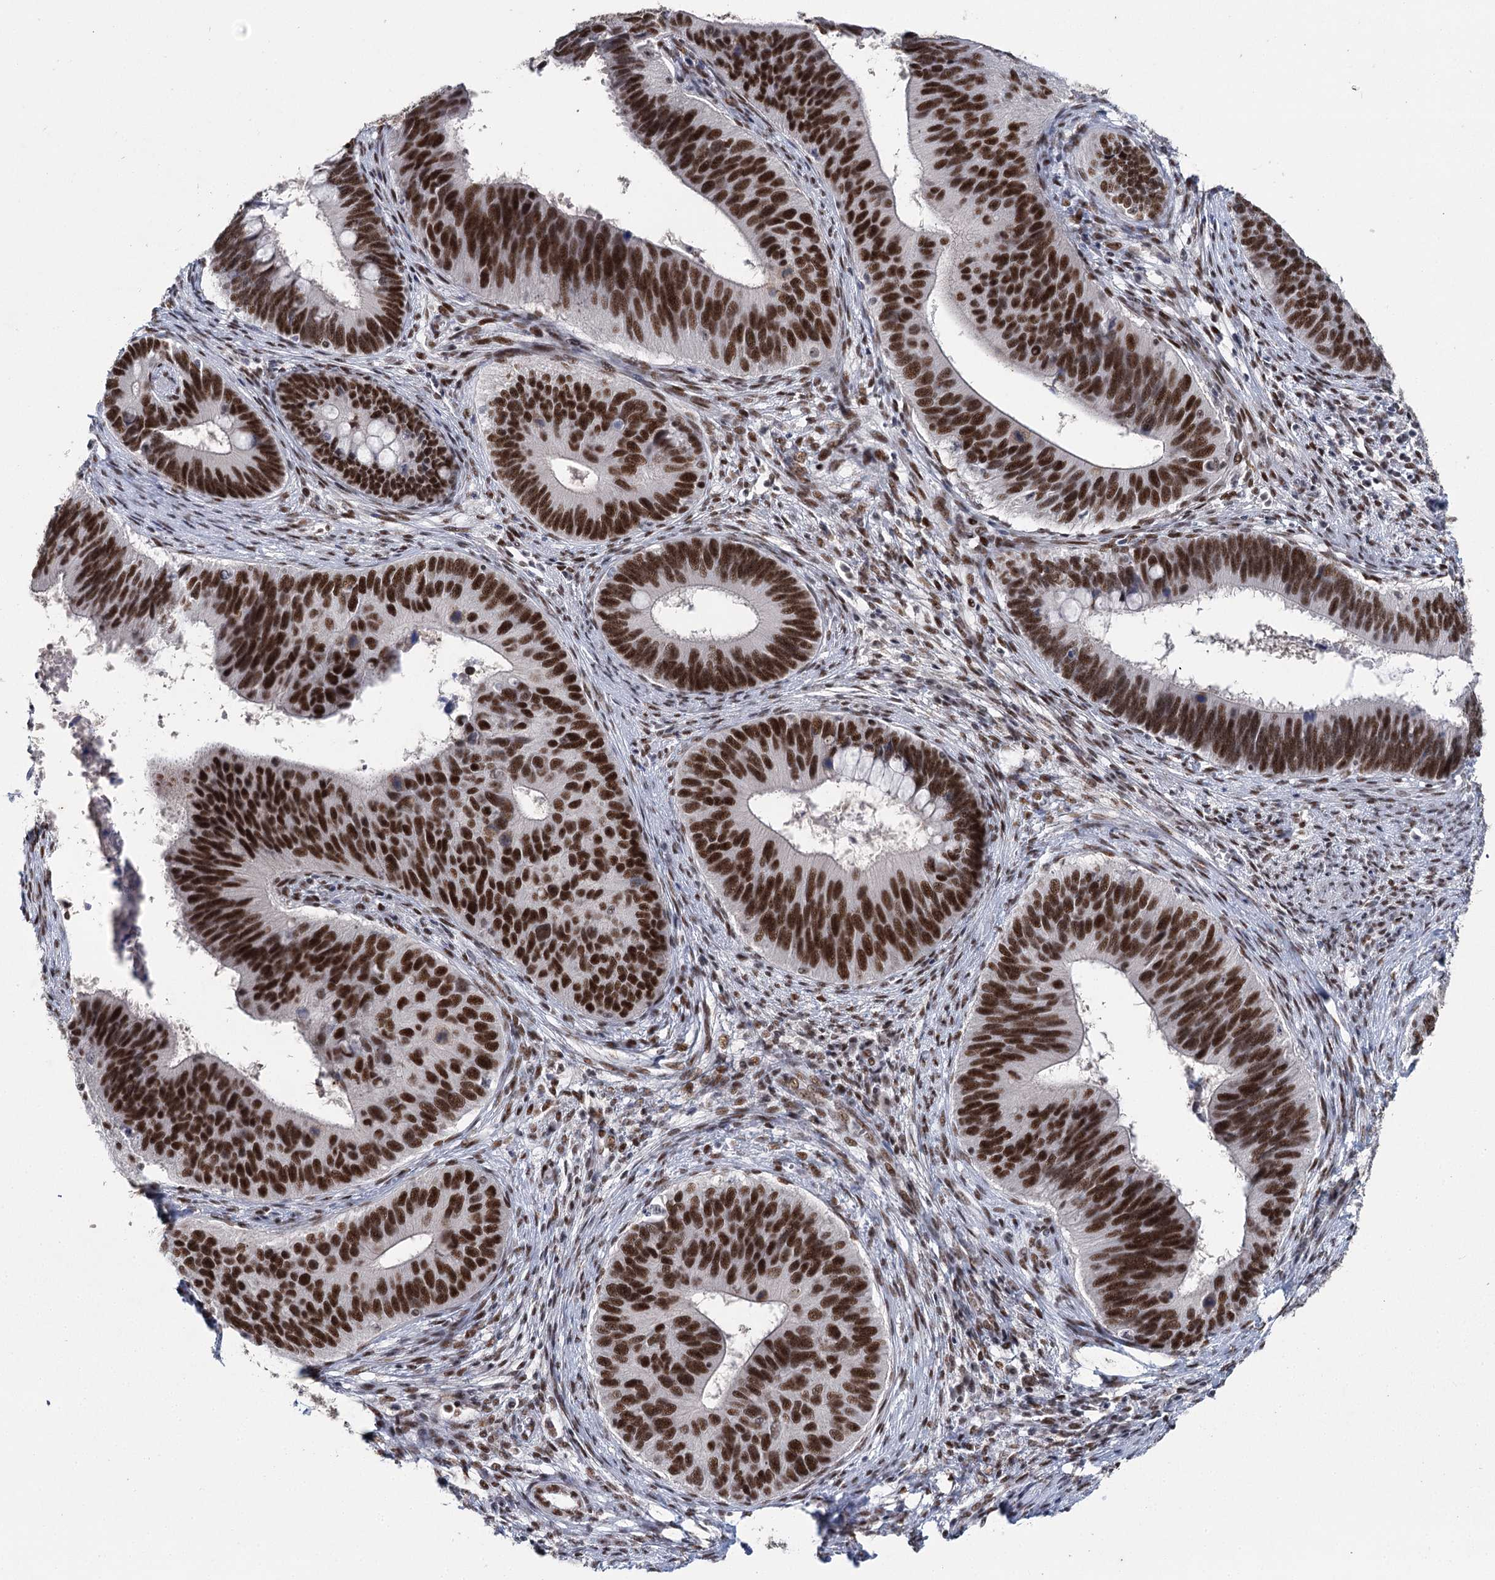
{"staining": {"intensity": "strong", "quantity": ">75%", "location": "nuclear"}, "tissue": "cervical cancer", "cell_type": "Tumor cells", "image_type": "cancer", "snomed": [{"axis": "morphology", "description": "Adenocarcinoma, NOS"}, {"axis": "topography", "description": "Cervix"}], "caption": "Cervical adenocarcinoma stained with a protein marker reveals strong staining in tumor cells.", "gene": "SCAF8", "patient": {"sex": "female", "age": 42}}